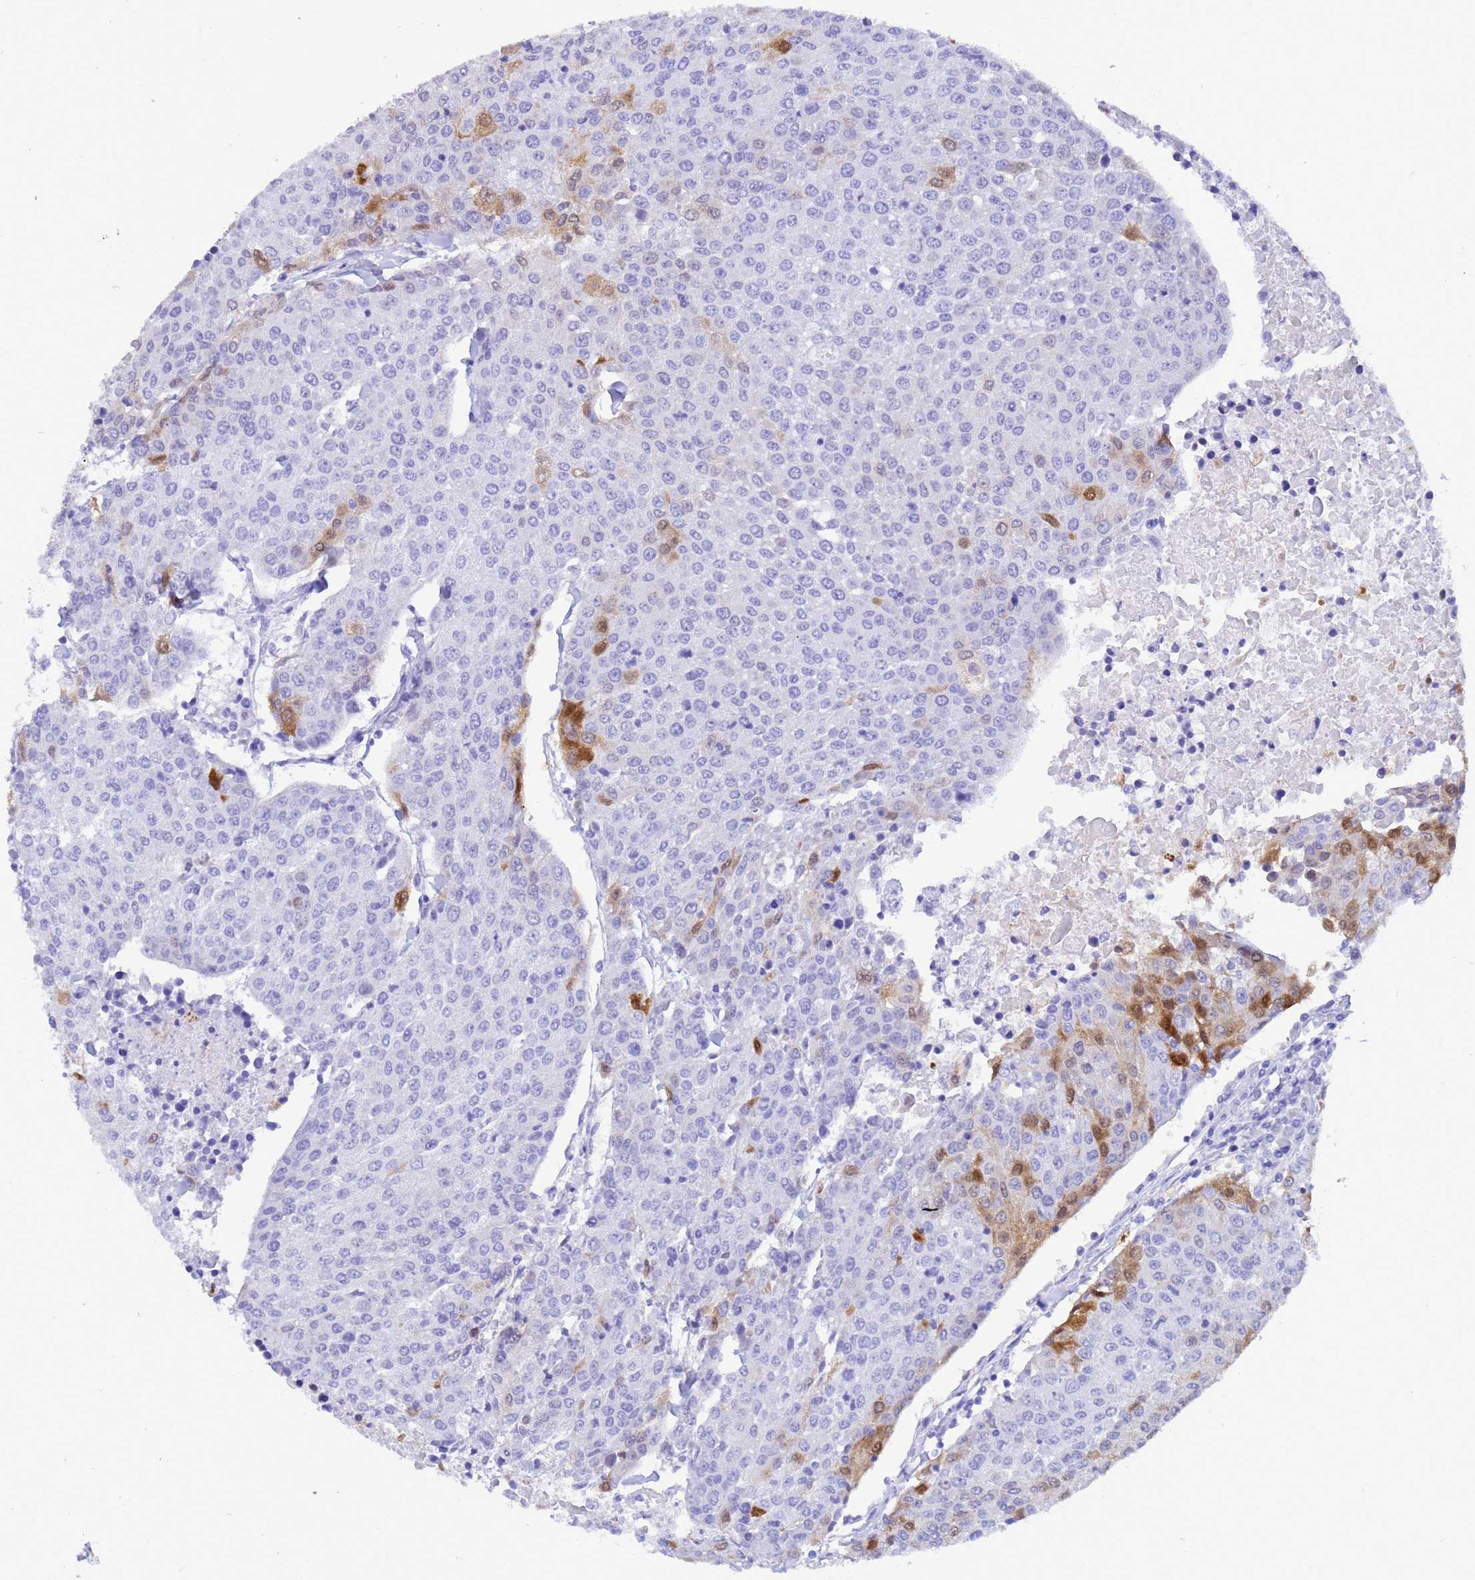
{"staining": {"intensity": "moderate", "quantity": "<25%", "location": "cytoplasmic/membranous,nuclear"}, "tissue": "urothelial cancer", "cell_type": "Tumor cells", "image_type": "cancer", "snomed": [{"axis": "morphology", "description": "Urothelial carcinoma, High grade"}, {"axis": "topography", "description": "Urinary bladder"}], "caption": "Immunohistochemical staining of human urothelial cancer shows low levels of moderate cytoplasmic/membranous and nuclear protein expression in approximately <25% of tumor cells.", "gene": "AKR1C2", "patient": {"sex": "female", "age": 85}}